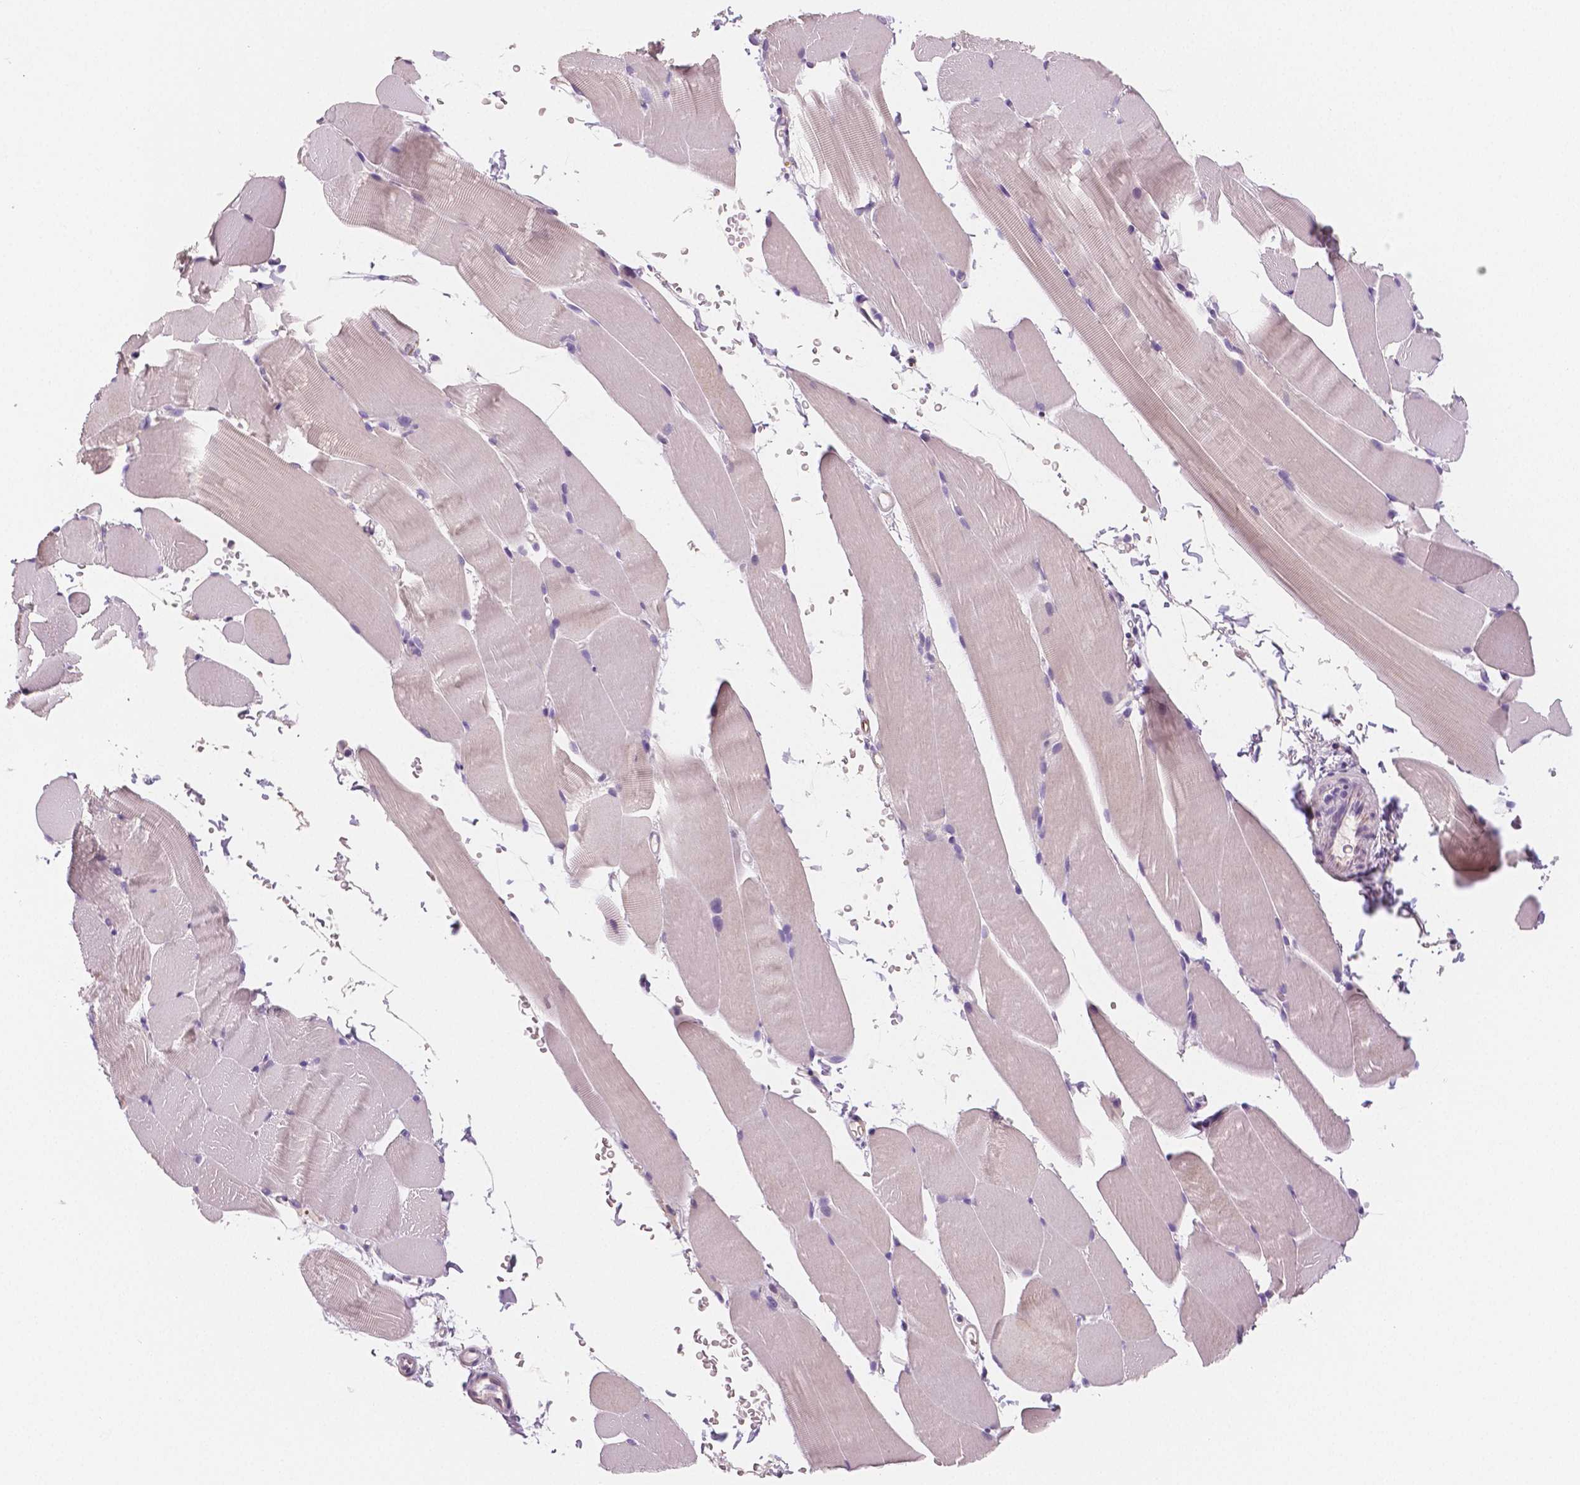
{"staining": {"intensity": "negative", "quantity": "none", "location": "none"}, "tissue": "skeletal muscle", "cell_type": "Myocytes", "image_type": "normal", "snomed": [{"axis": "morphology", "description": "Normal tissue, NOS"}, {"axis": "topography", "description": "Skeletal muscle"}], "caption": "Image shows no significant protein staining in myocytes of normal skeletal muscle. (DAB (3,3'-diaminobenzidine) immunohistochemistry with hematoxylin counter stain).", "gene": "TSPAN7", "patient": {"sex": "female", "age": 37}}